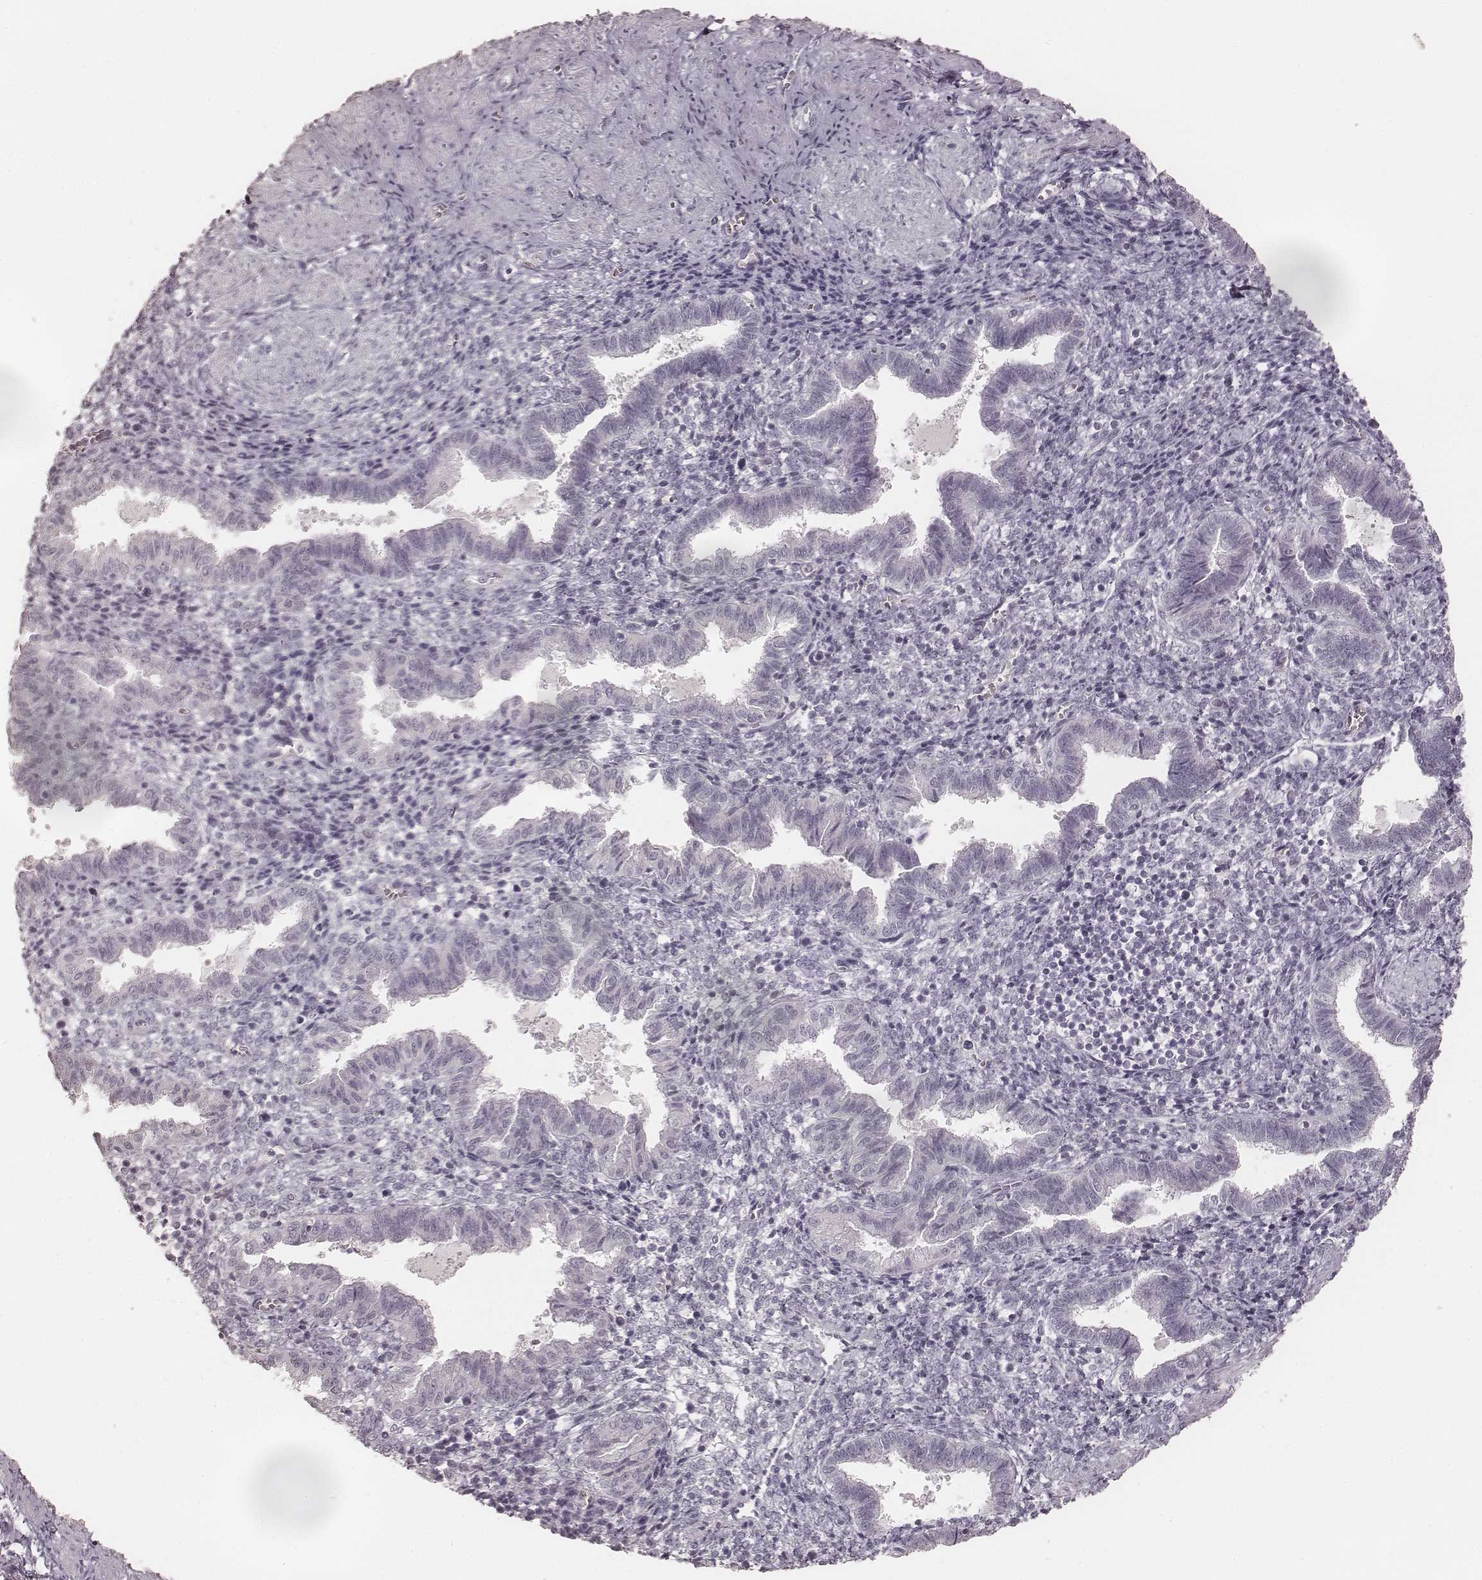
{"staining": {"intensity": "negative", "quantity": "none", "location": "none"}, "tissue": "endometrium", "cell_type": "Cells in endometrial stroma", "image_type": "normal", "snomed": [{"axis": "morphology", "description": "Normal tissue, NOS"}, {"axis": "topography", "description": "Endometrium"}], "caption": "Immunohistochemistry histopathology image of normal human endometrium stained for a protein (brown), which exhibits no staining in cells in endometrial stroma.", "gene": "KRT26", "patient": {"sex": "female", "age": 37}}